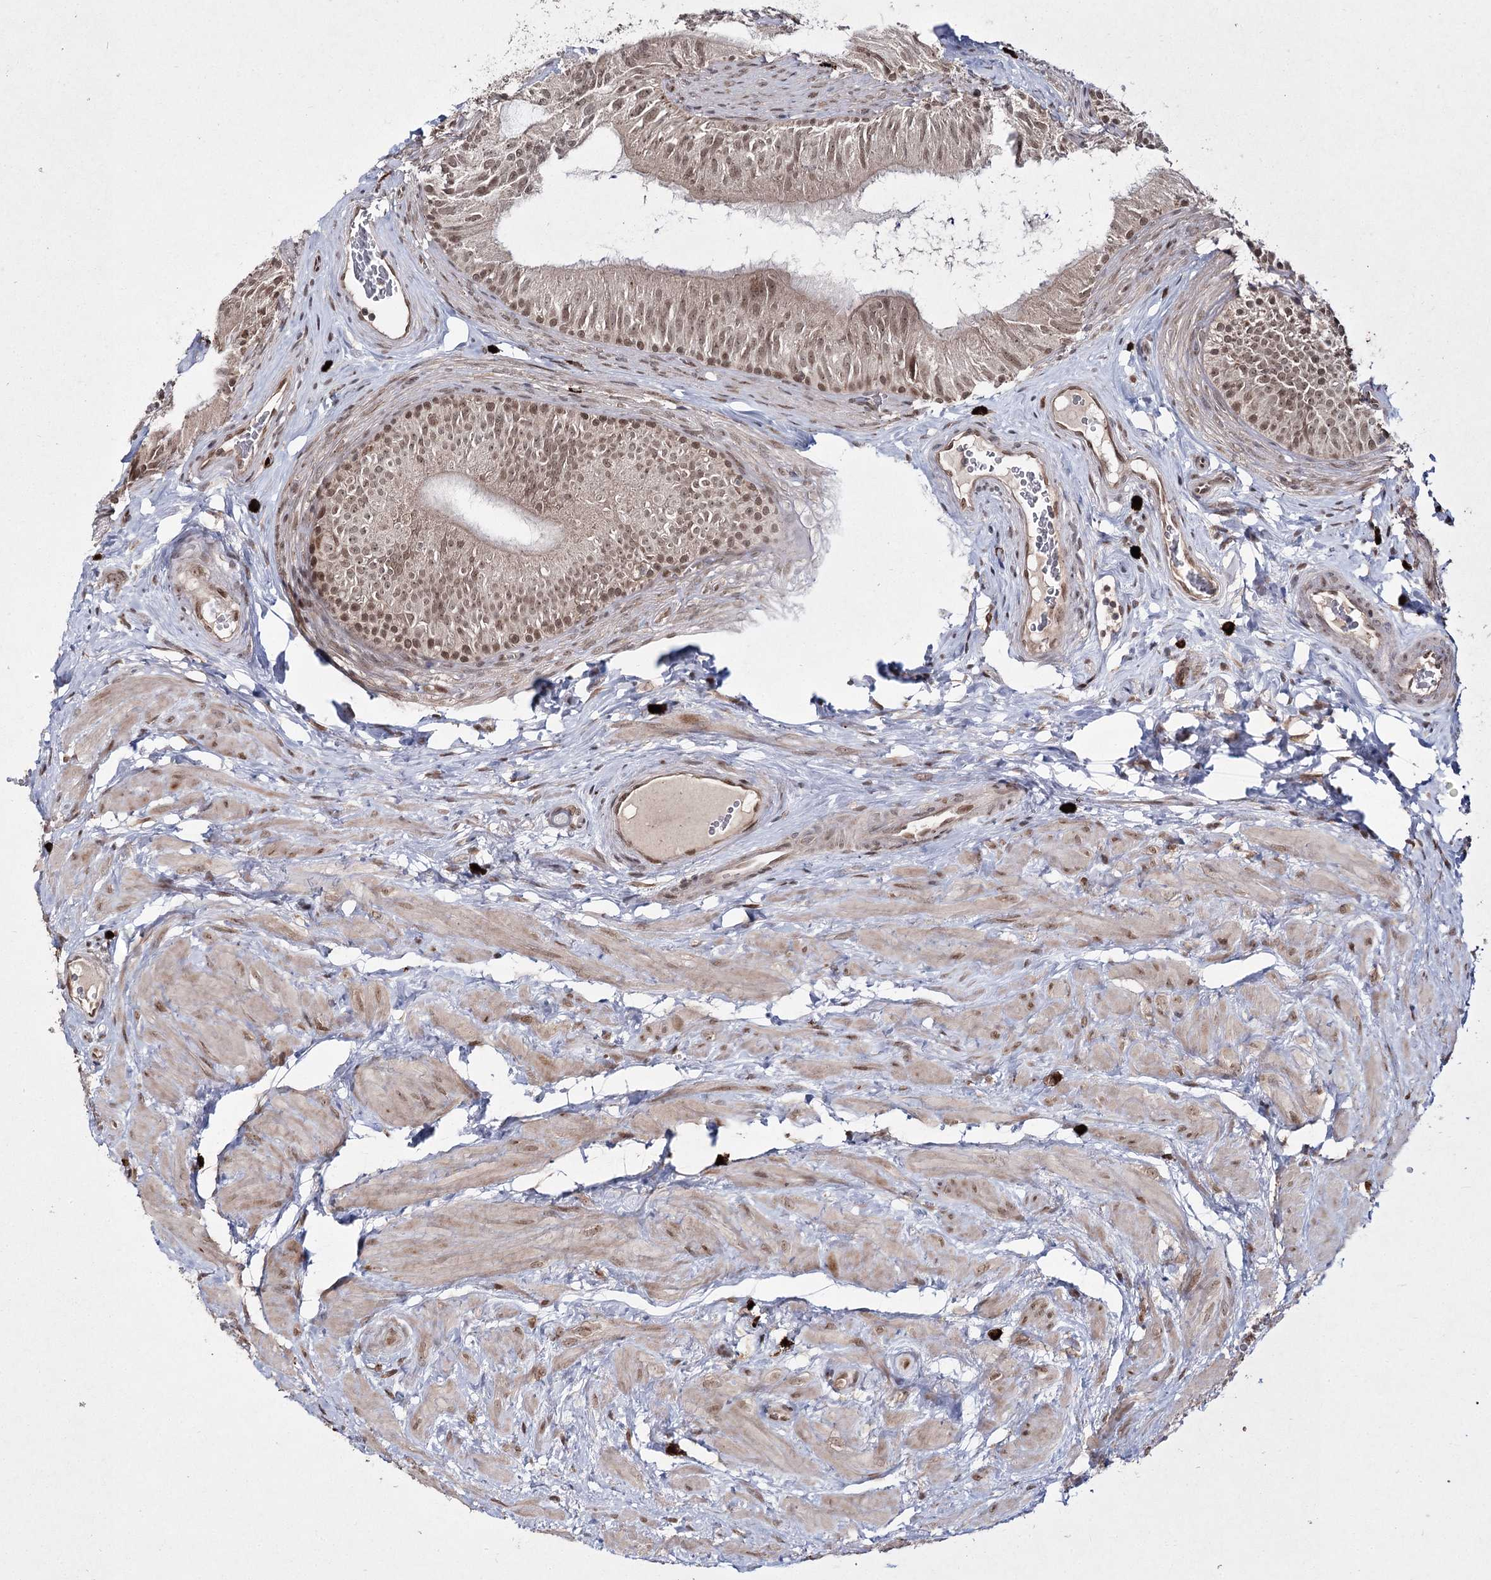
{"staining": {"intensity": "moderate", "quantity": ">75%", "location": "cytoplasmic/membranous,nuclear"}, "tissue": "epididymis", "cell_type": "Glandular cells", "image_type": "normal", "snomed": [{"axis": "morphology", "description": "Normal tissue, NOS"}, {"axis": "topography", "description": "Epididymis"}], "caption": "The micrograph reveals immunohistochemical staining of normal epididymis. There is moderate cytoplasmic/membranous,nuclear staining is appreciated in approximately >75% of glandular cells.", "gene": "TRNT1", "patient": {"sex": "male", "age": 46}}